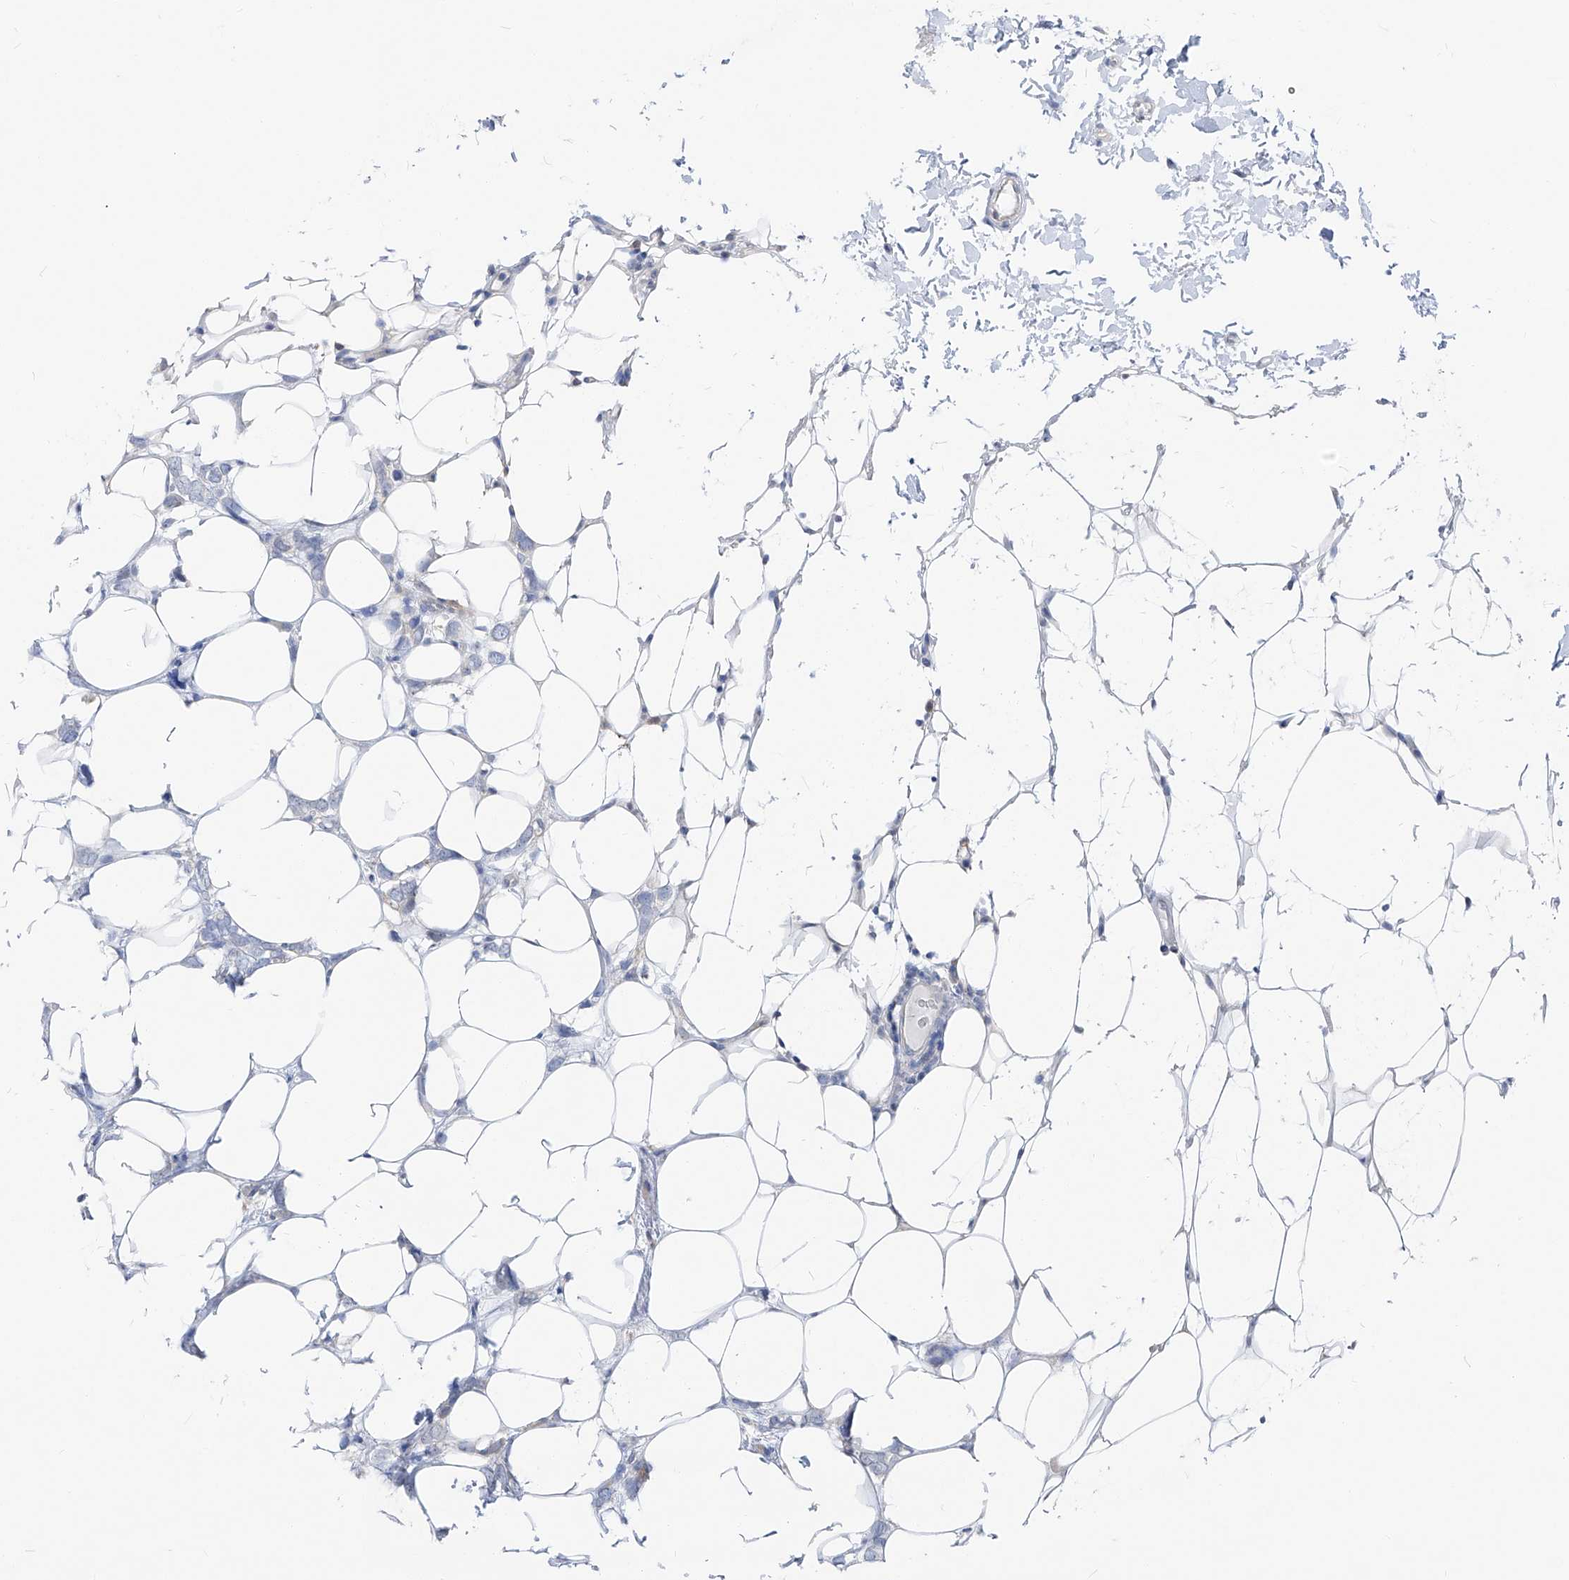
{"staining": {"intensity": "negative", "quantity": "none", "location": "none"}, "tissue": "breast cancer", "cell_type": "Tumor cells", "image_type": "cancer", "snomed": [{"axis": "morphology", "description": "Normal tissue, NOS"}, {"axis": "morphology", "description": "Lobular carcinoma"}, {"axis": "topography", "description": "Breast"}], "caption": "An image of breast cancer (lobular carcinoma) stained for a protein displays no brown staining in tumor cells.", "gene": "UFL1", "patient": {"sex": "female", "age": 47}}